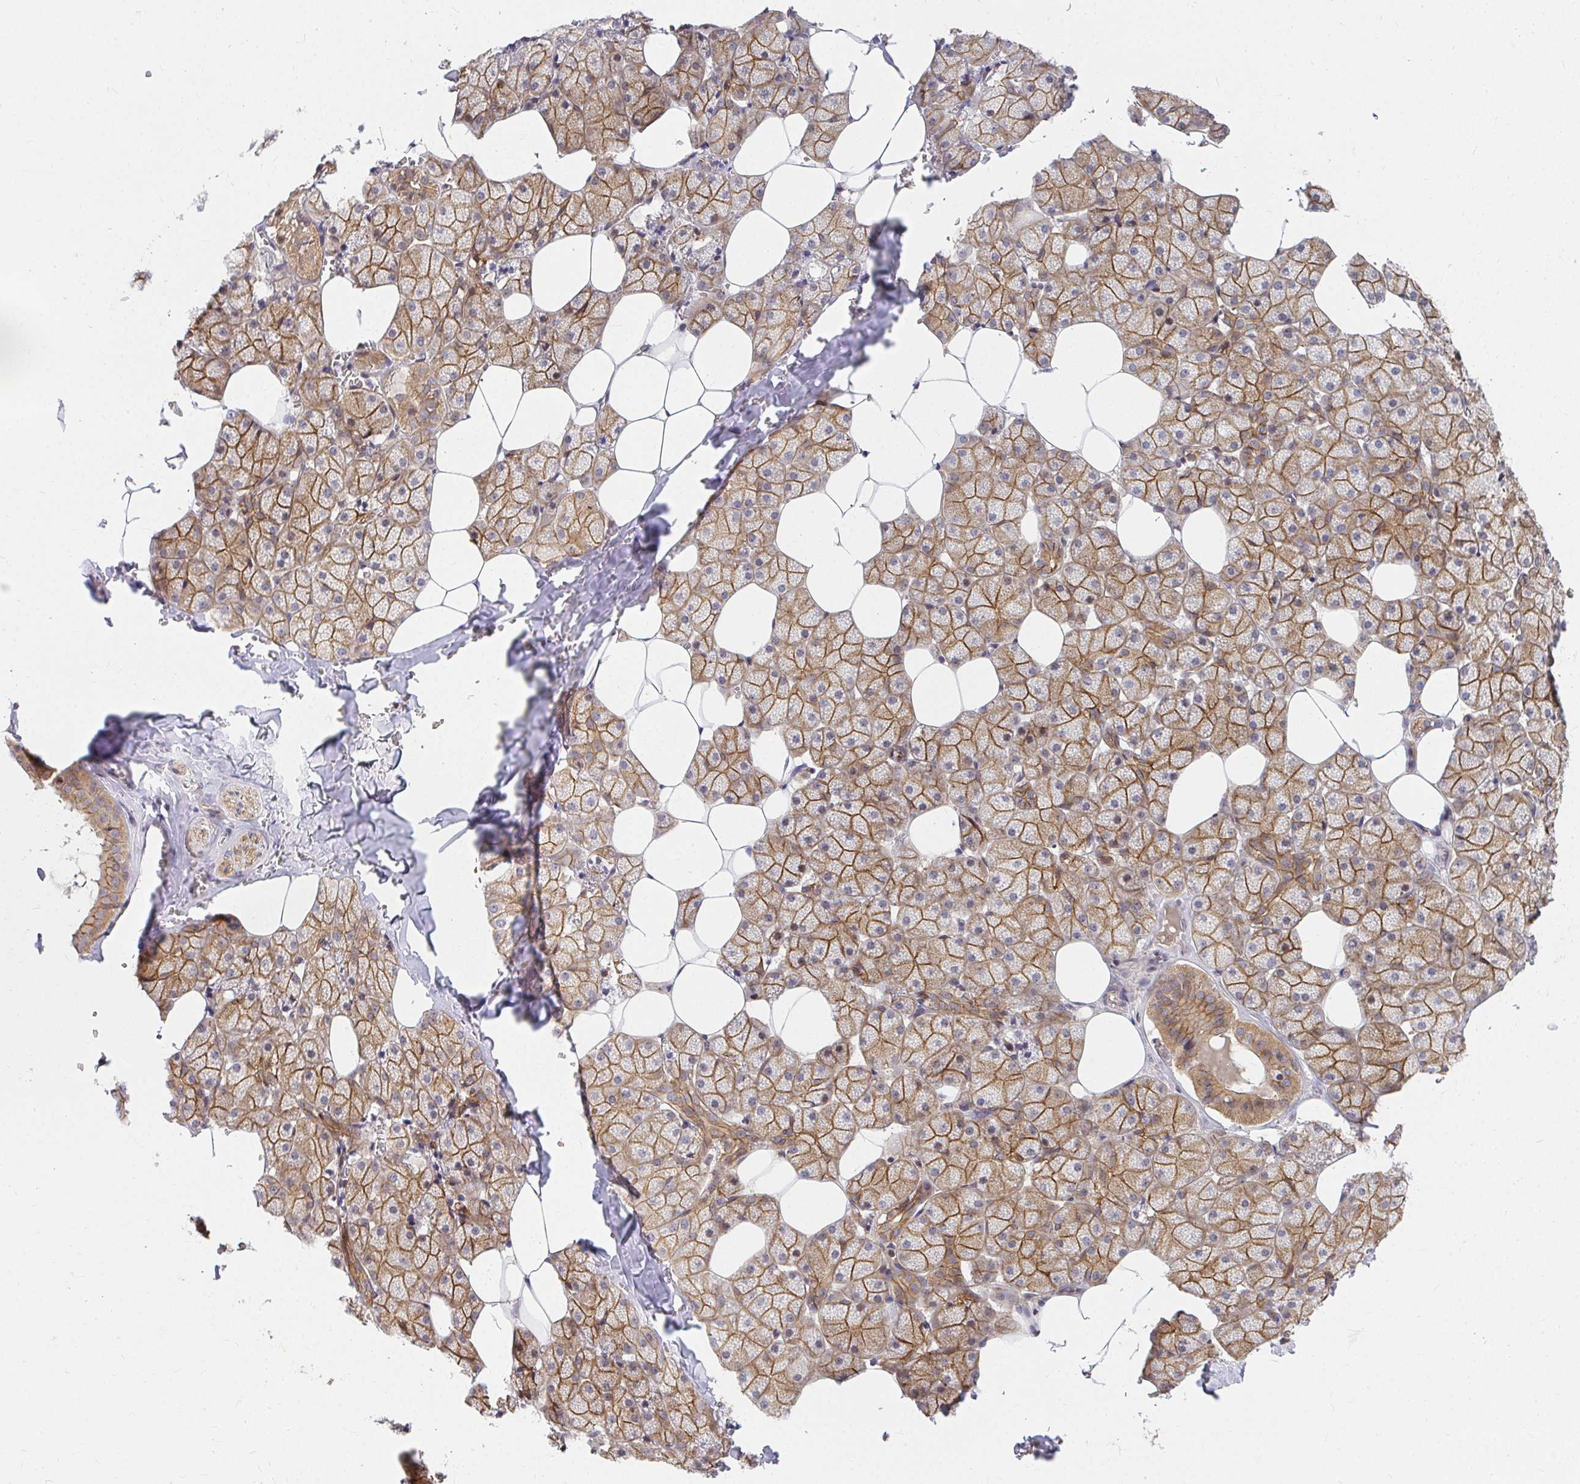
{"staining": {"intensity": "strong", "quantity": ">75%", "location": "cytoplasmic/membranous"}, "tissue": "salivary gland", "cell_type": "Glandular cells", "image_type": "normal", "snomed": [{"axis": "morphology", "description": "Normal tissue, NOS"}, {"axis": "topography", "description": "Salivary gland"}, {"axis": "topography", "description": "Peripheral nerve tissue"}], "caption": "This micrograph demonstrates immunohistochemistry (IHC) staining of benign human salivary gland, with high strong cytoplasmic/membranous staining in approximately >75% of glandular cells.", "gene": "ANK3", "patient": {"sex": "male", "age": 38}}